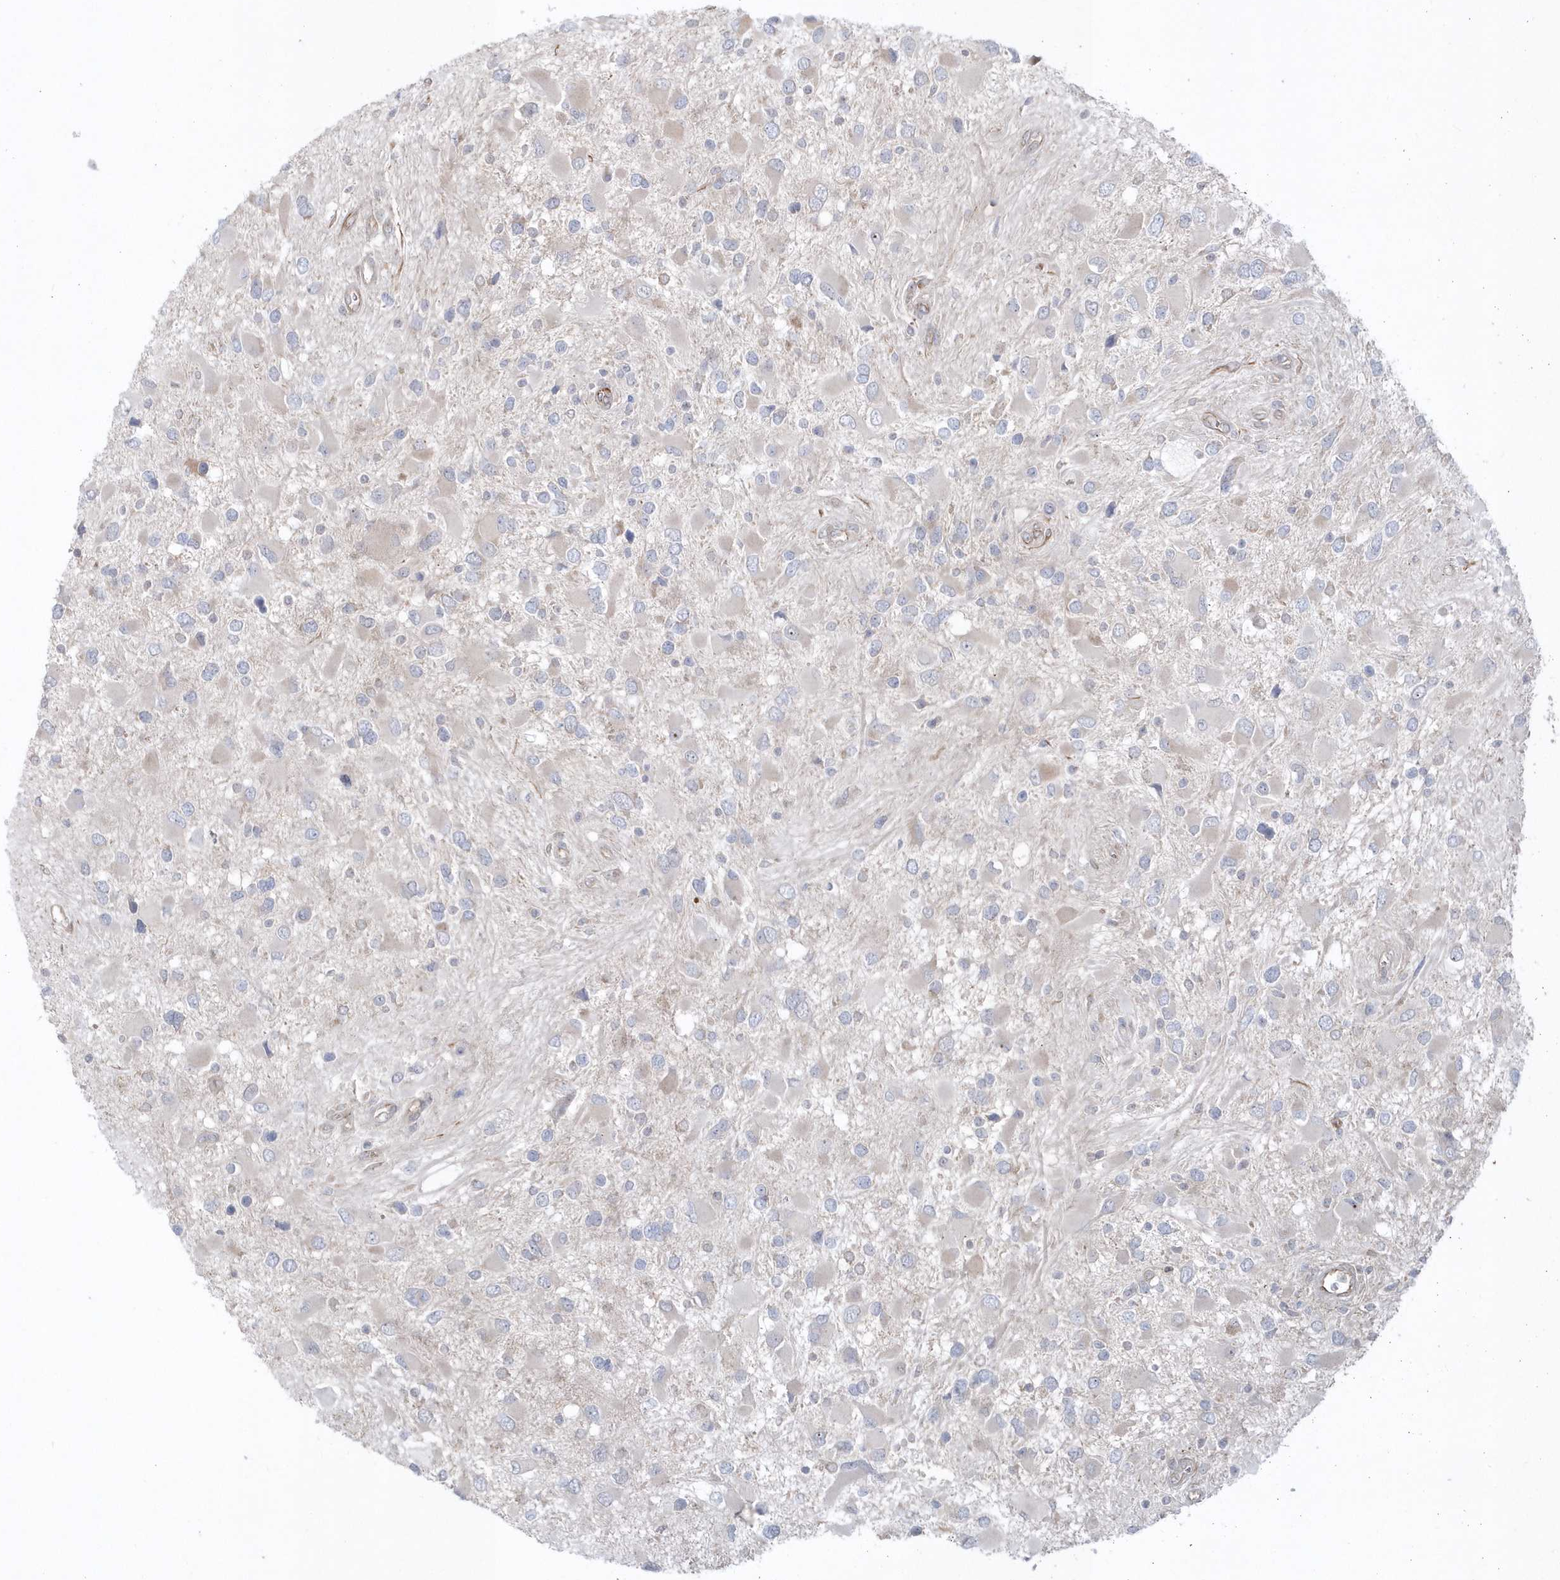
{"staining": {"intensity": "negative", "quantity": "none", "location": "none"}, "tissue": "glioma", "cell_type": "Tumor cells", "image_type": "cancer", "snomed": [{"axis": "morphology", "description": "Glioma, malignant, High grade"}, {"axis": "topography", "description": "Brain"}], "caption": "DAB (3,3'-diaminobenzidine) immunohistochemical staining of human malignant glioma (high-grade) exhibits no significant positivity in tumor cells.", "gene": "DHX57", "patient": {"sex": "male", "age": 53}}